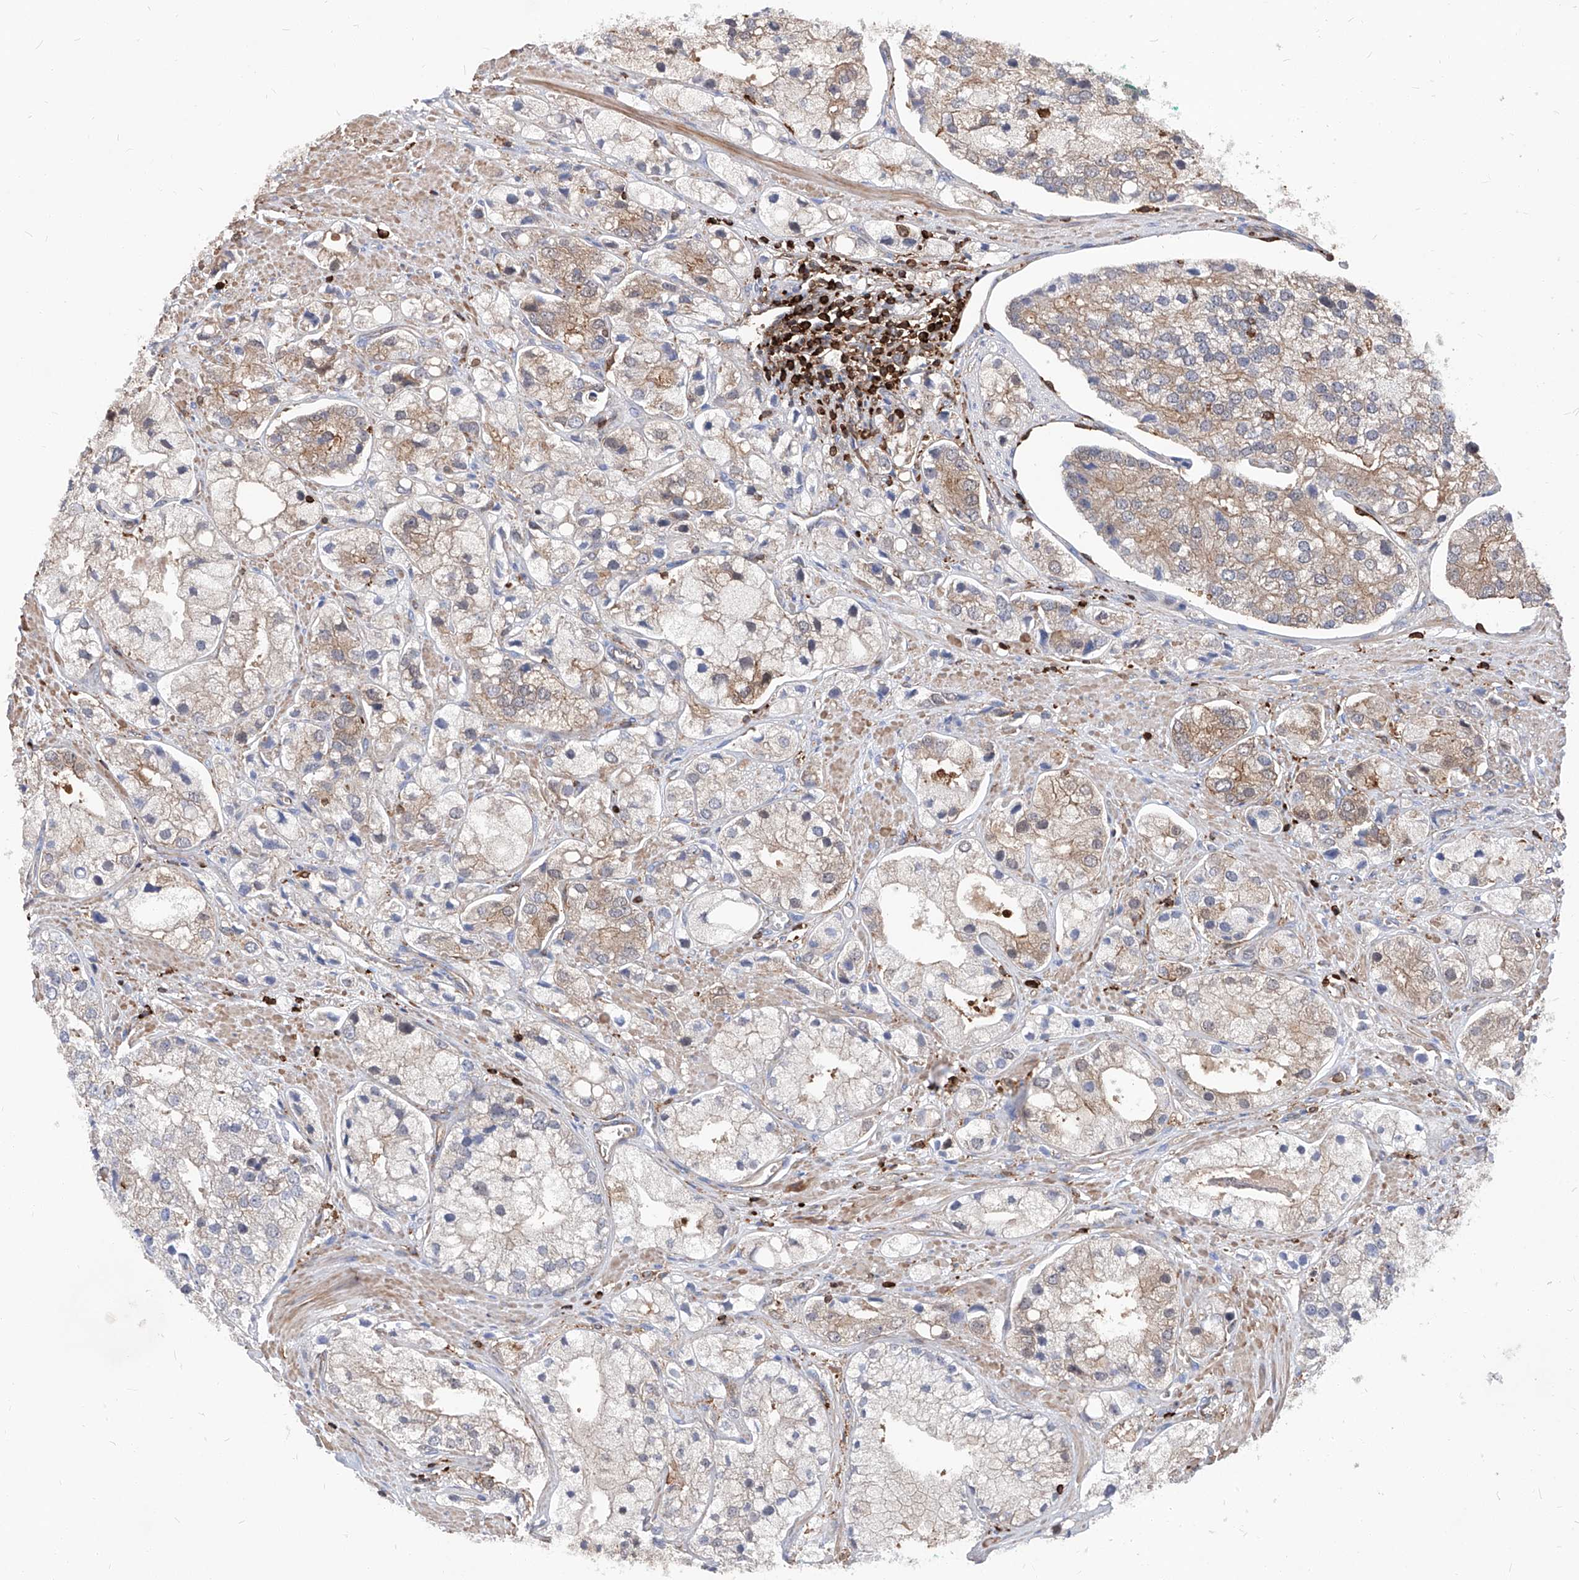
{"staining": {"intensity": "weak", "quantity": "<25%", "location": "cytoplasmic/membranous"}, "tissue": "prostate cancer", "cell_type": "Tumor cells", "image_type": "cancer", "snomed": [{"axis": "morphology", "description": "Adenocarcinoma, High grade"}, {"axis": "topography", "description": "Prostate"}], "caption": "This image is of prostate cancer (adenocarcinoma (high-grade)) stained with immunohistochemistry to label a protein in brown with the nuclei are counter-stained blue. There is no staining in tumor cells.", "gene": "ABRACL", "patient": {"sex": "male", "age": 50}}